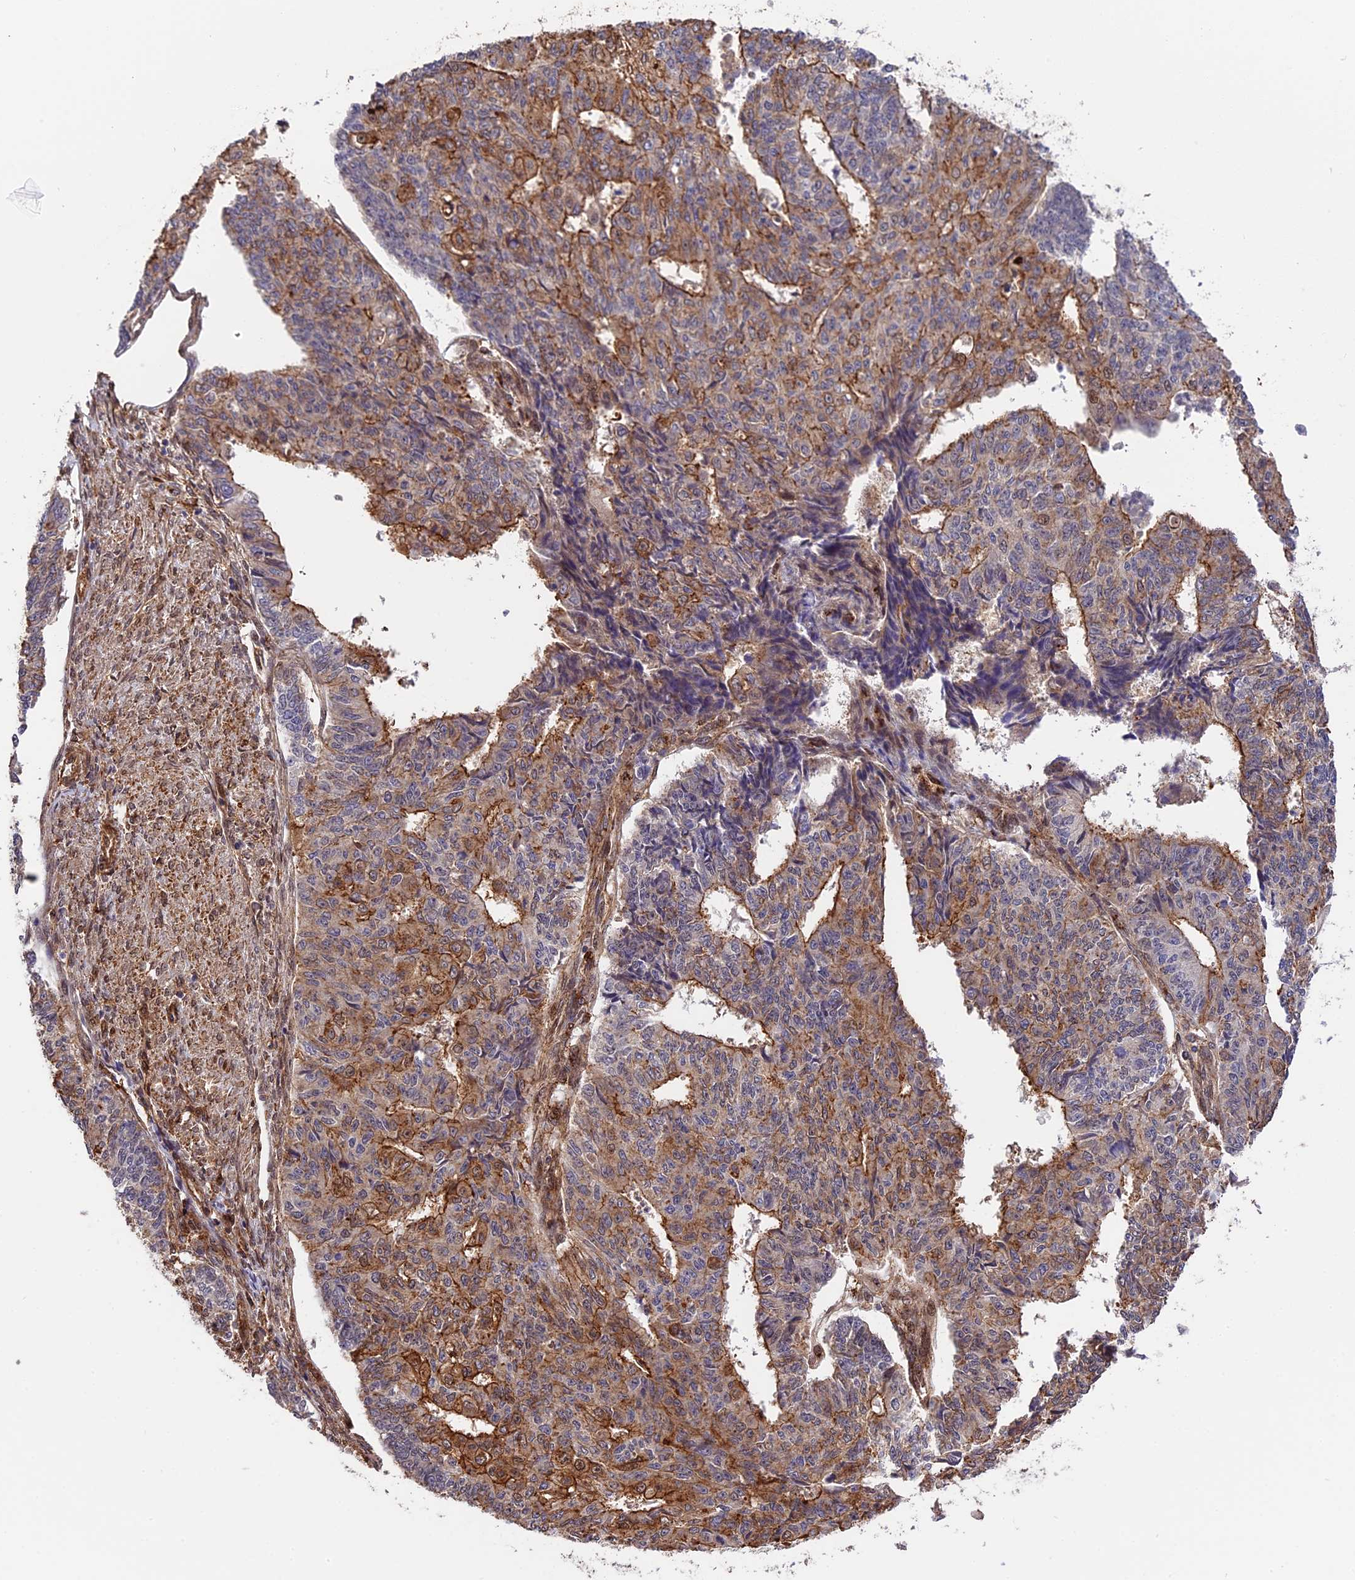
{"staining": {"intensity": "moderate", "quantity": "25%-75%", "location": "cytoplasmic/membranous"}, "tissue": "endometrial cancer", "cell_type": "Tumor cells", "image_type": "cancer", "snomed": [{"axis": "morphology", "description": "Adenocarcinoma, NOS"}, {"axis": "topography", "description": "Endometrium"}], "caption": "An immunohistochemistry (IHC) micrograph of neoplastic tissue is shown. Protein staining in brown shows moderate cytoplasmic/membranous positivity in endometrial cancer within tumor cells. (brown staining indicates protein expression, while blue staining denotes nuclei).", "gene": "HERPUD1", "patient": {"sex": "female", "age": 32}}